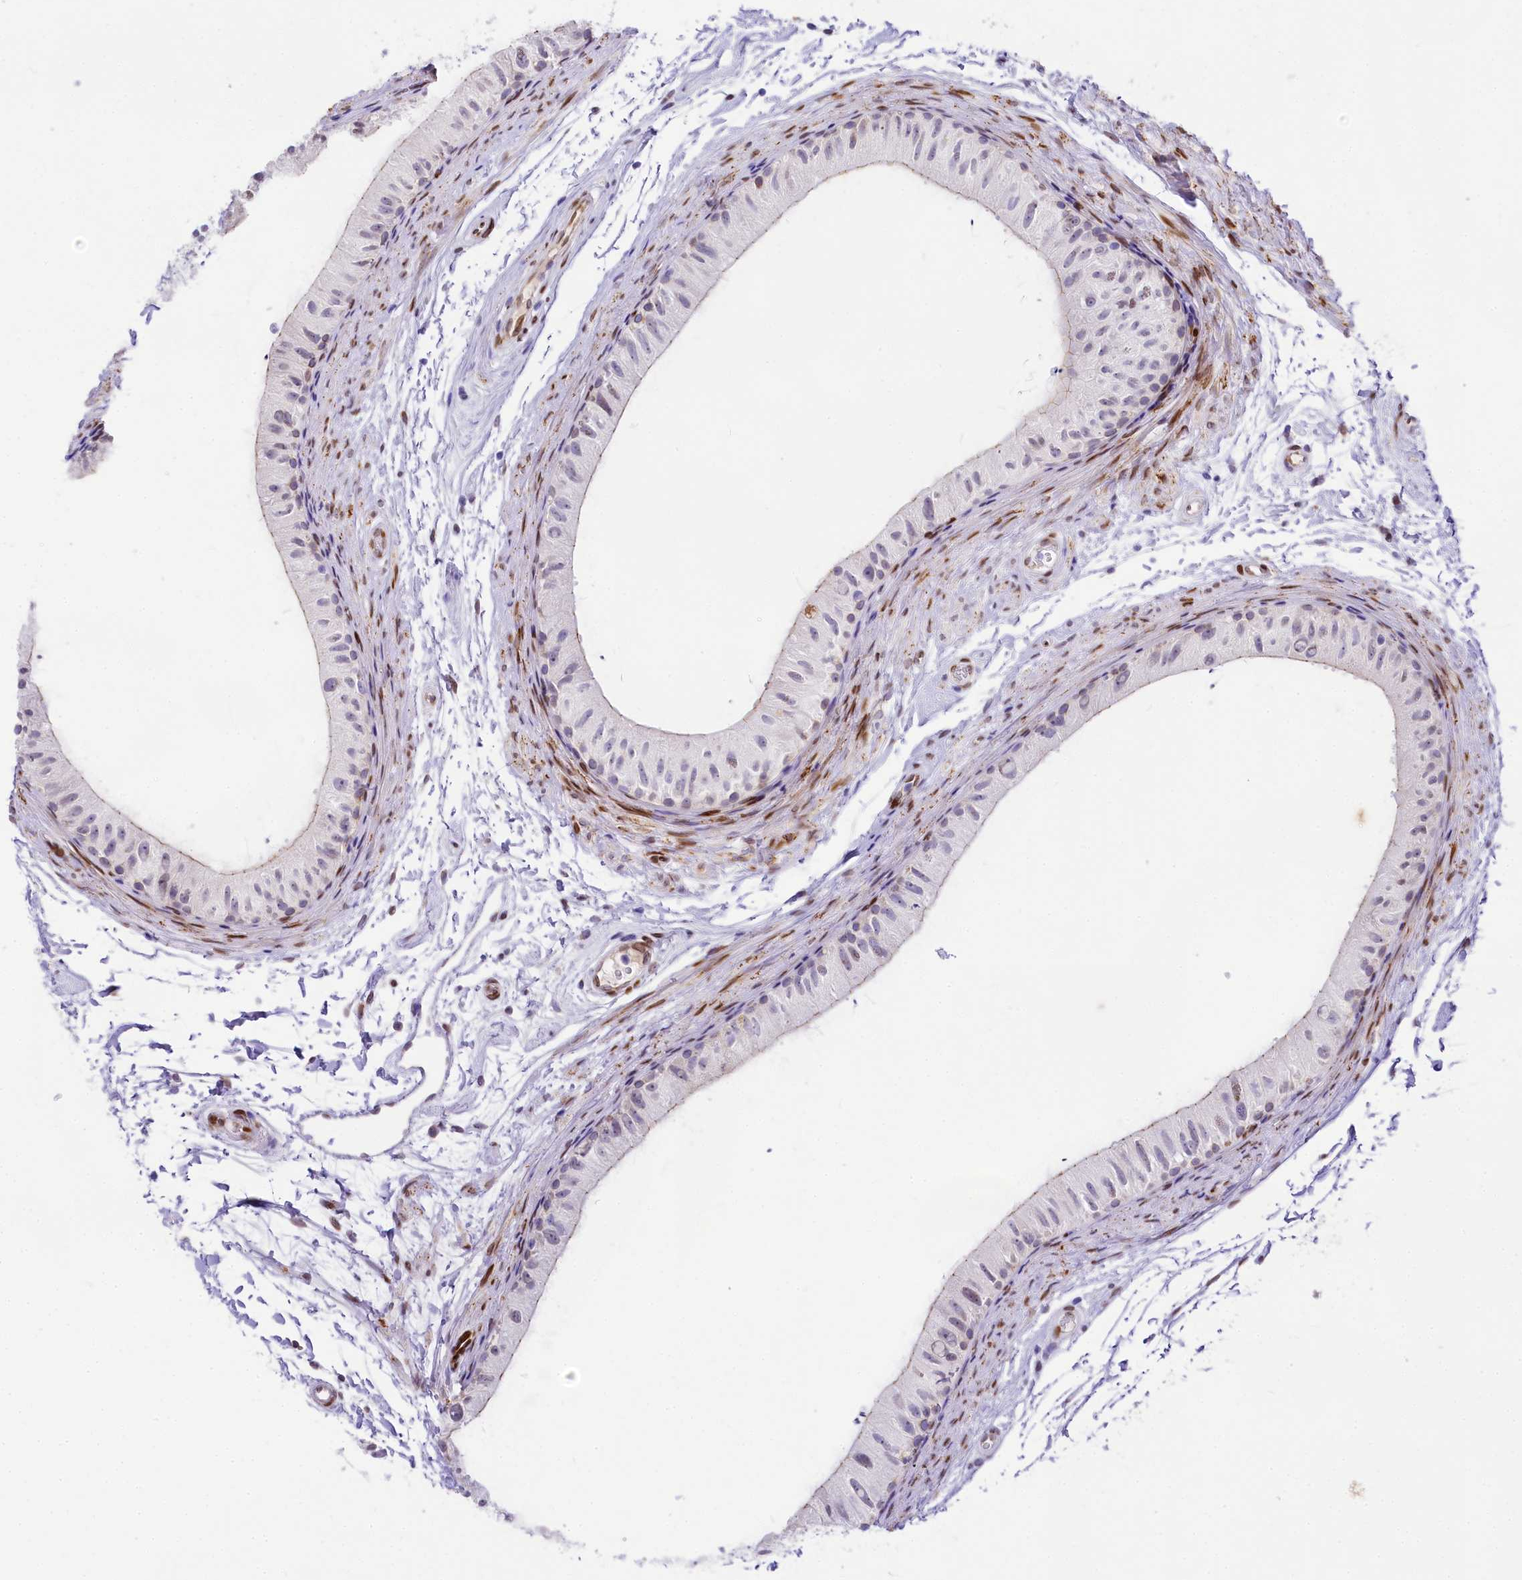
{"staining": {"intensity": "negative", "quantity": "none", "location": "none"}, "tissue": "epididymis", "cell_type": "Glandular cells", "image_type": "normal", "snomed": [{"axis": "morphology", "description": "Normal tissue, NOS"}, {"axis": "topography", "description": "Epididymis"}], "caption": "IHC of benign human epididymis reveals no staining in glandular cells.", "gene": "PPIP5K2", "patient": {"sex": "male", "age": 50}}